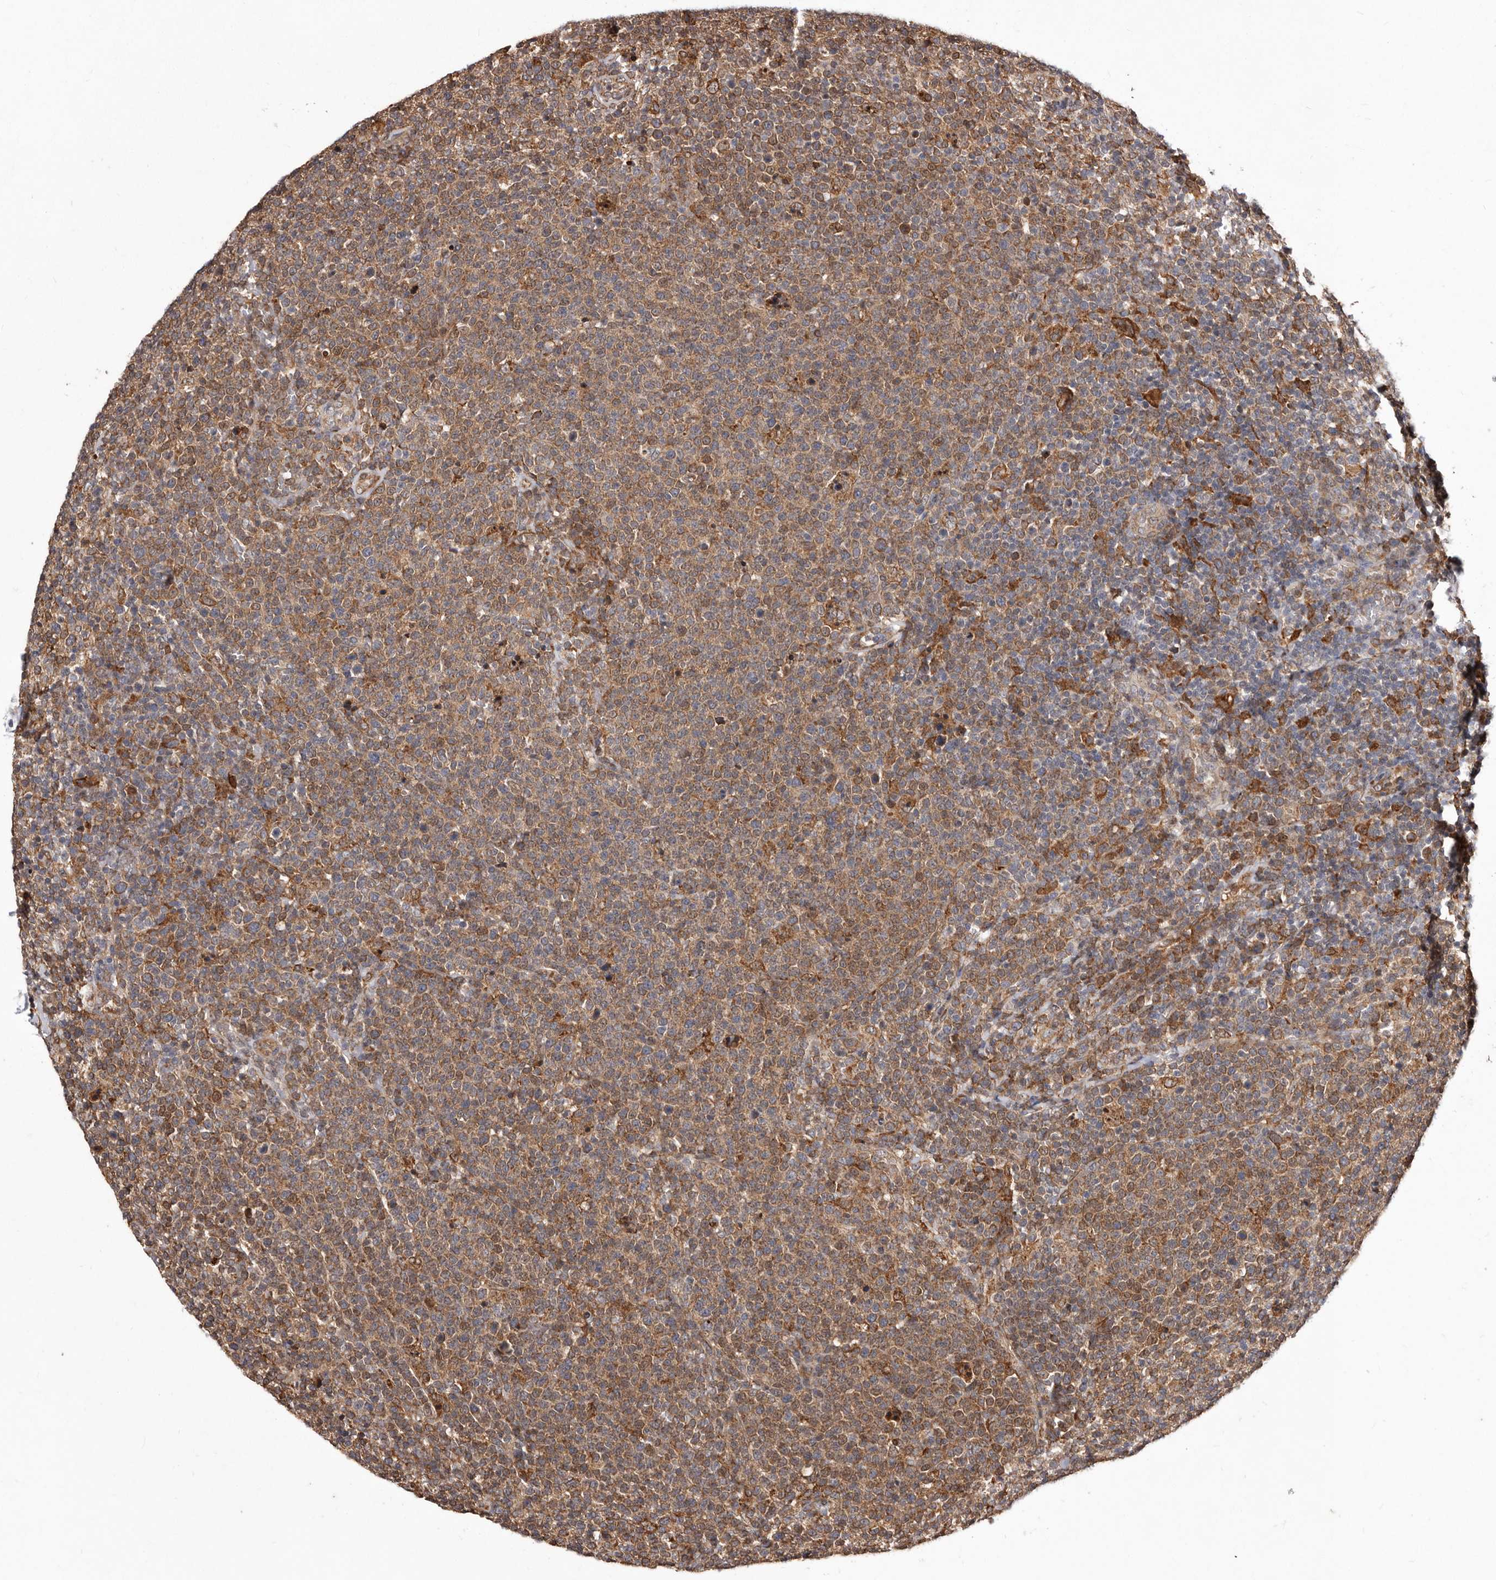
{"staining": {"intensity": "moderate", "quantity": "25%-75%", "location": "cytoplasmic/membranous"}, "tissue": "lymphoma", "cell_type": "Tumor cells", "image_type": "cancer", "snomed": [{"axis": "morphology", "description": "Malignant lymphoma, non-Hodgkin's type, High grade"}, {"axis": "topography", "description": "Lymph node"}], "caption": "High-grade malignant lymphoma, non-Hodgkin's type stained with a brown dye exhibits moderate cytoplasmic/membranous positive staining in about 25%-75% of tumor cells.", "gene": "RRM2B", "patient": {"sex": "male", "age": 61}}